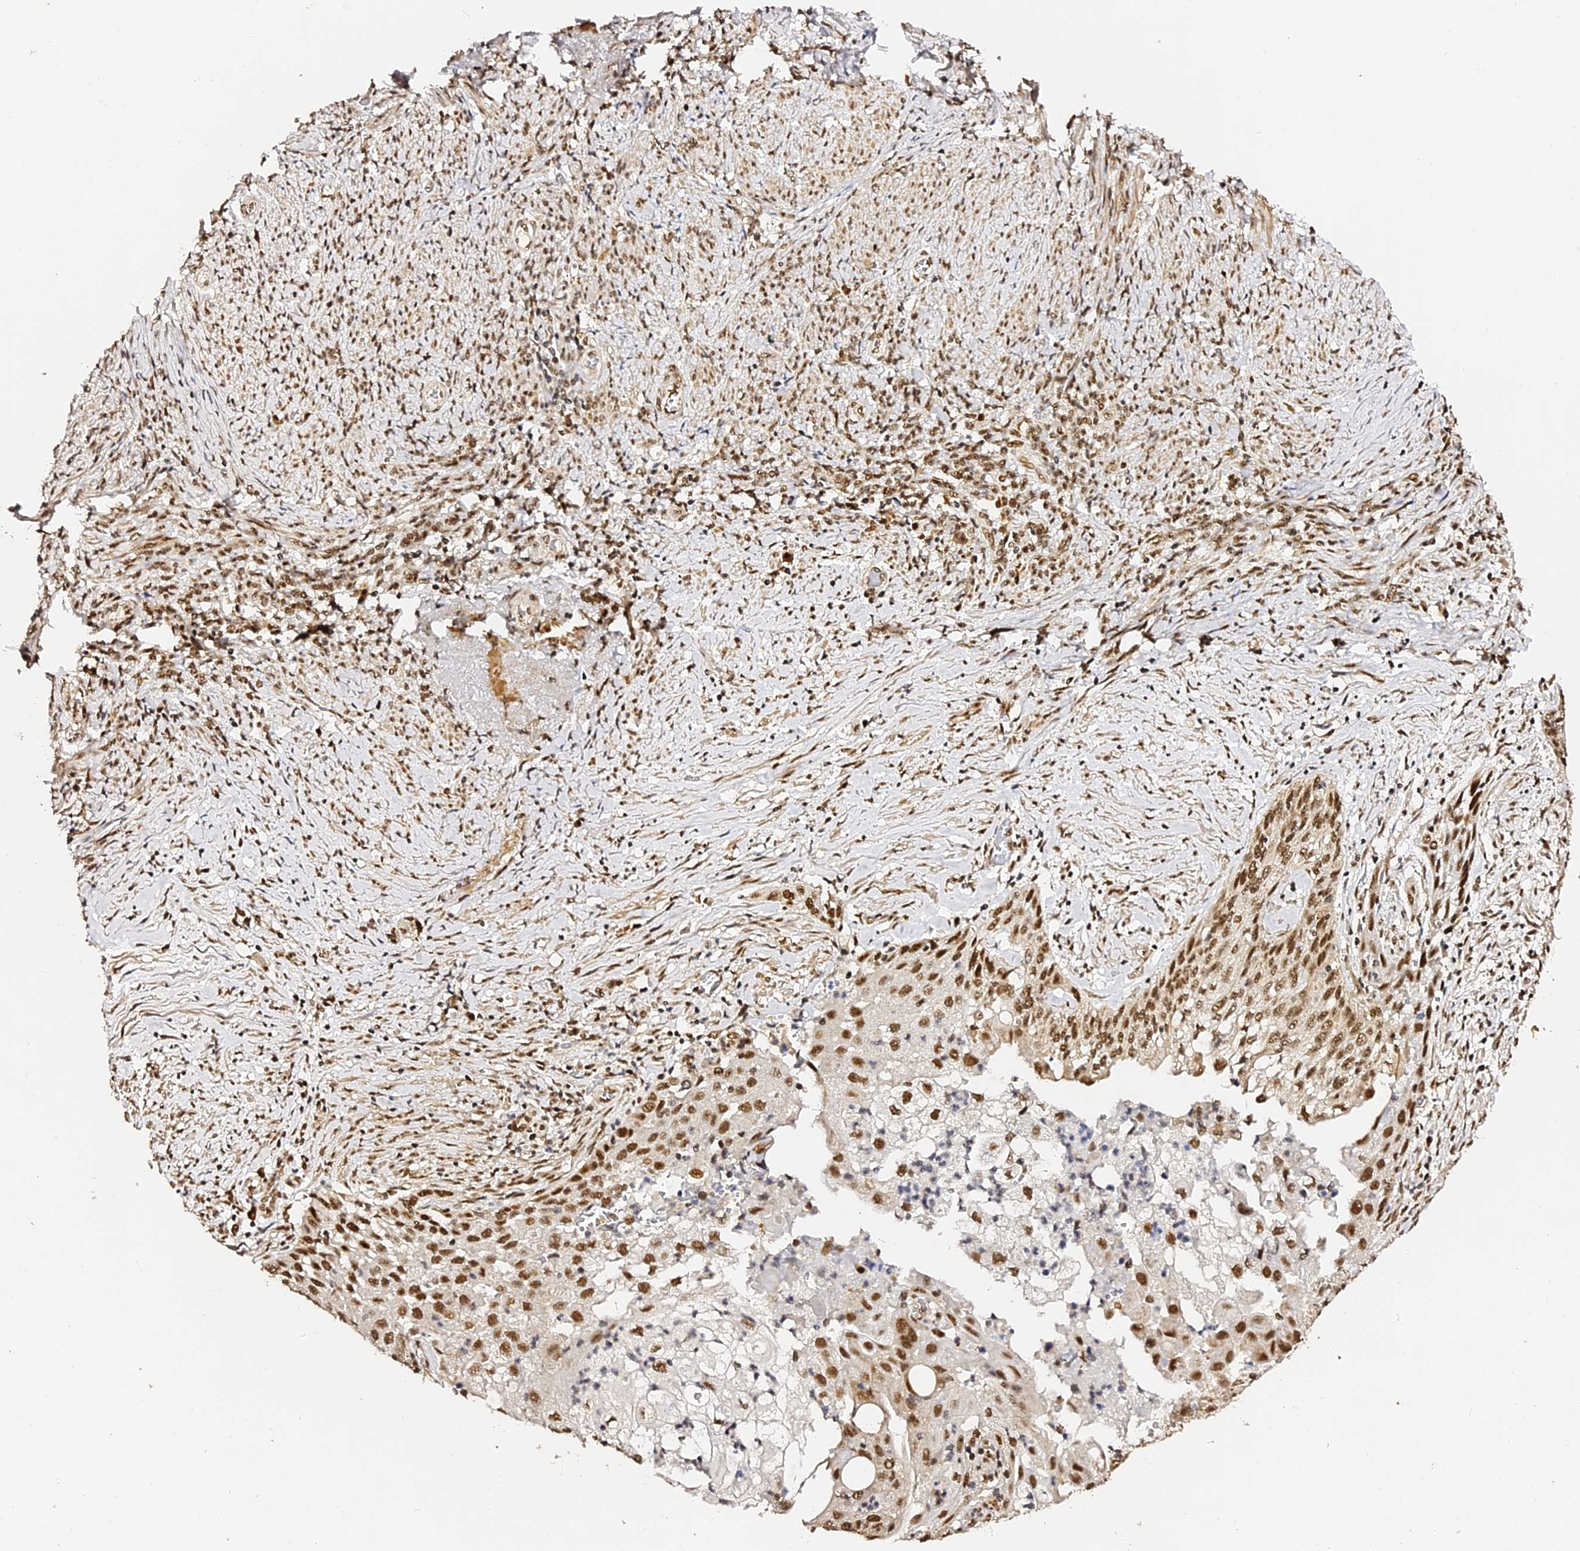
{"staining": {"intensity": "moderate", "quantity": ">75%", "location": "nuclear"}, "tissue": "cervical cancer", "cell_type": "Tumor cells", "image_type": "cancer", "snomed": [{"axis": "morphology", "description": "Squamous cell carcinoma, NOS"}, {"axis": "topography", "description": "Cervix"}], "caption": "Immunohistochemistry (IHC) photomicrograph of cervical cancer stained for a protein (brown), which exhibits medium levels of moderate nuclear positivity in approximately >75% of tumor cells.", "gene": "MCRS1", "patient": {"sex": "female", "age": 67}}